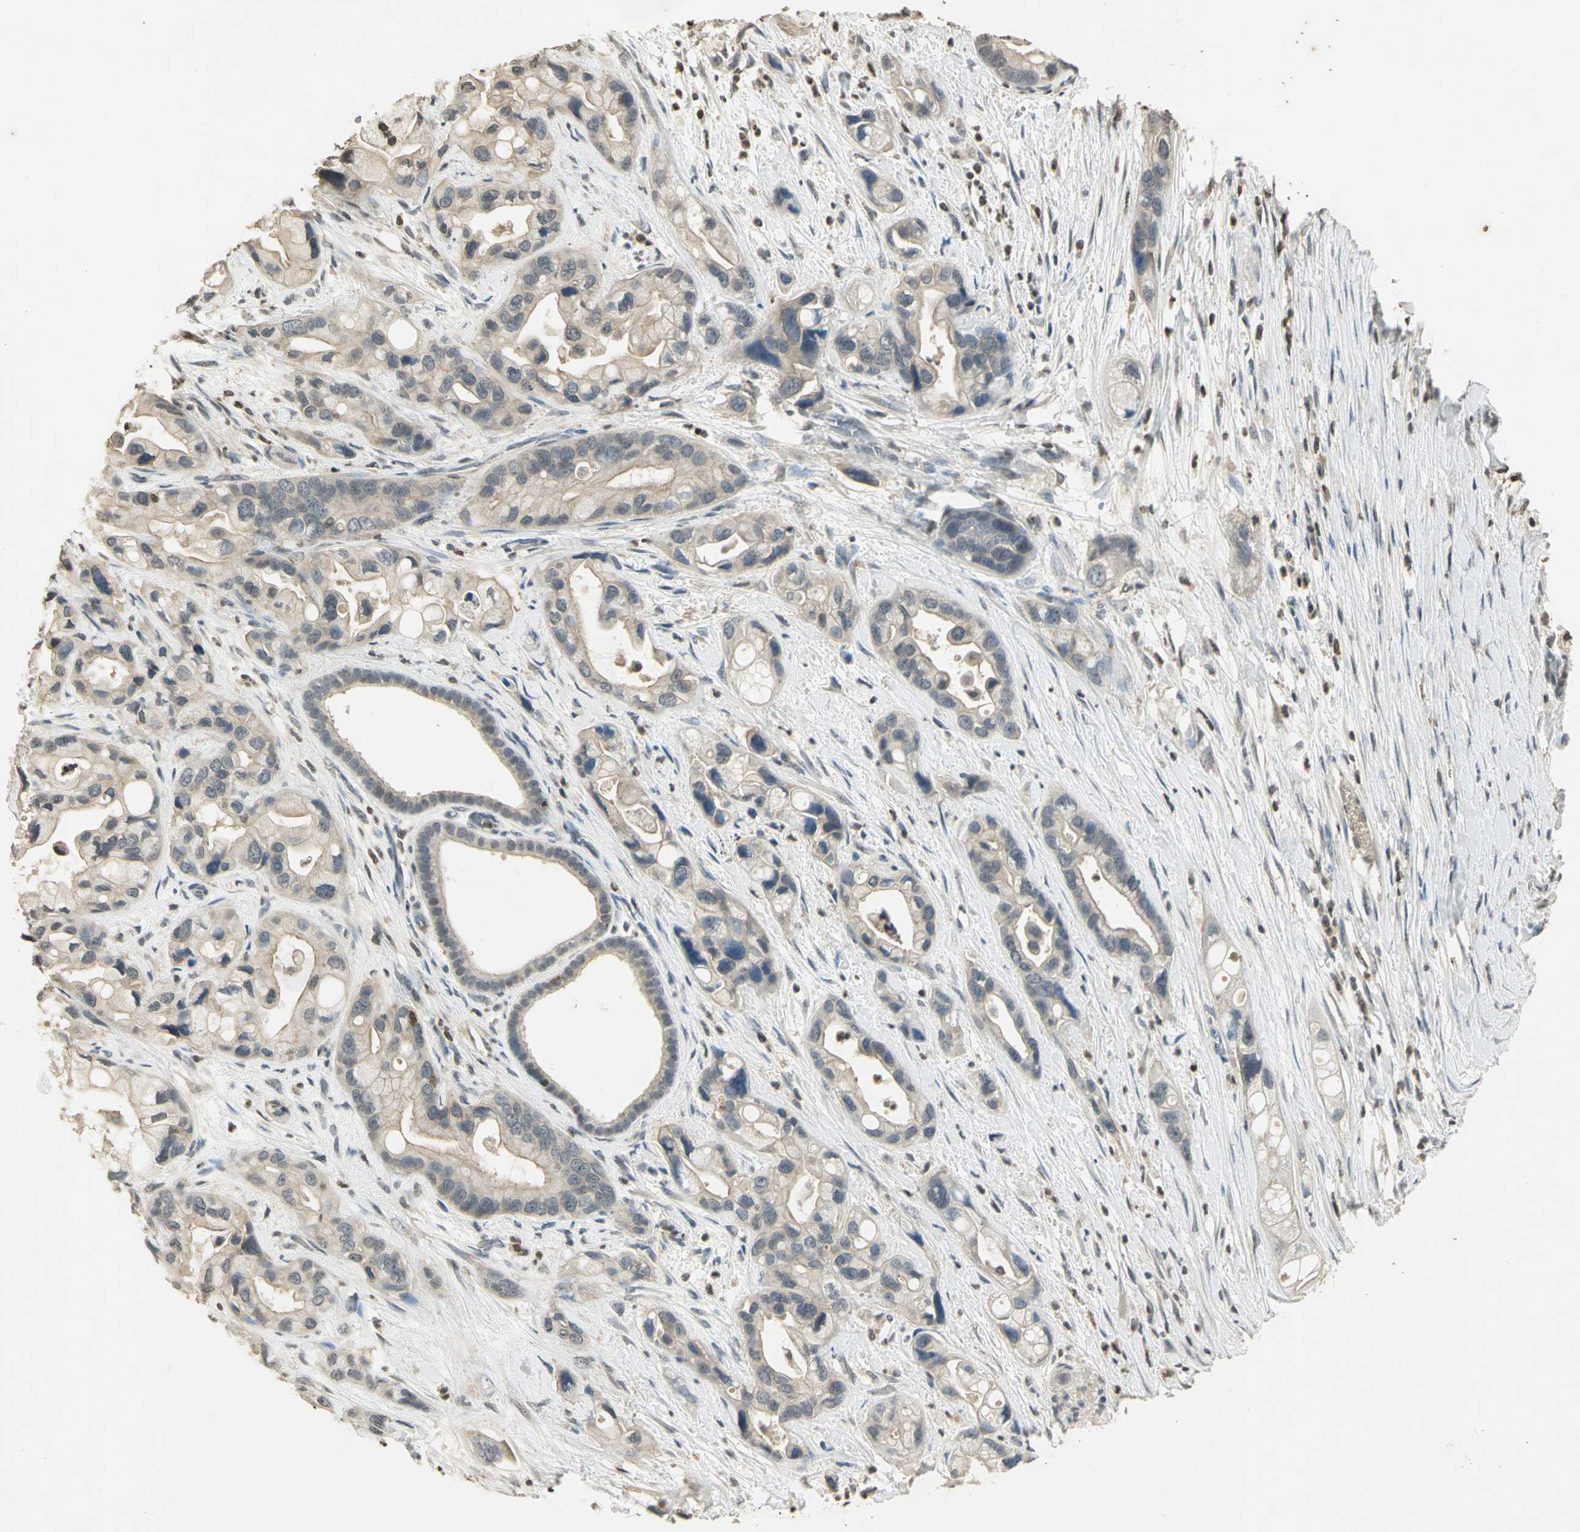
{"staining": {"intensity": "weak", "quantity": "<25%", "location": "cytoplasmic/membranous"}, "tissue": "pancreatic cancer", "cell_type": "Tumor cells", "image_type": "cancer", "snomed": [{"axis": "morphology", "description": "Adenocarcinoma, NOS"}, {"axis": "topography", "description": "Pancreas"}], "caption": "An image of pancreatic cancer (adenocarcinoma) stained for a protein displays no brown staining in tumor cells.", "gene": "IL16", "patient": {"sex": "female", "age": 77}}